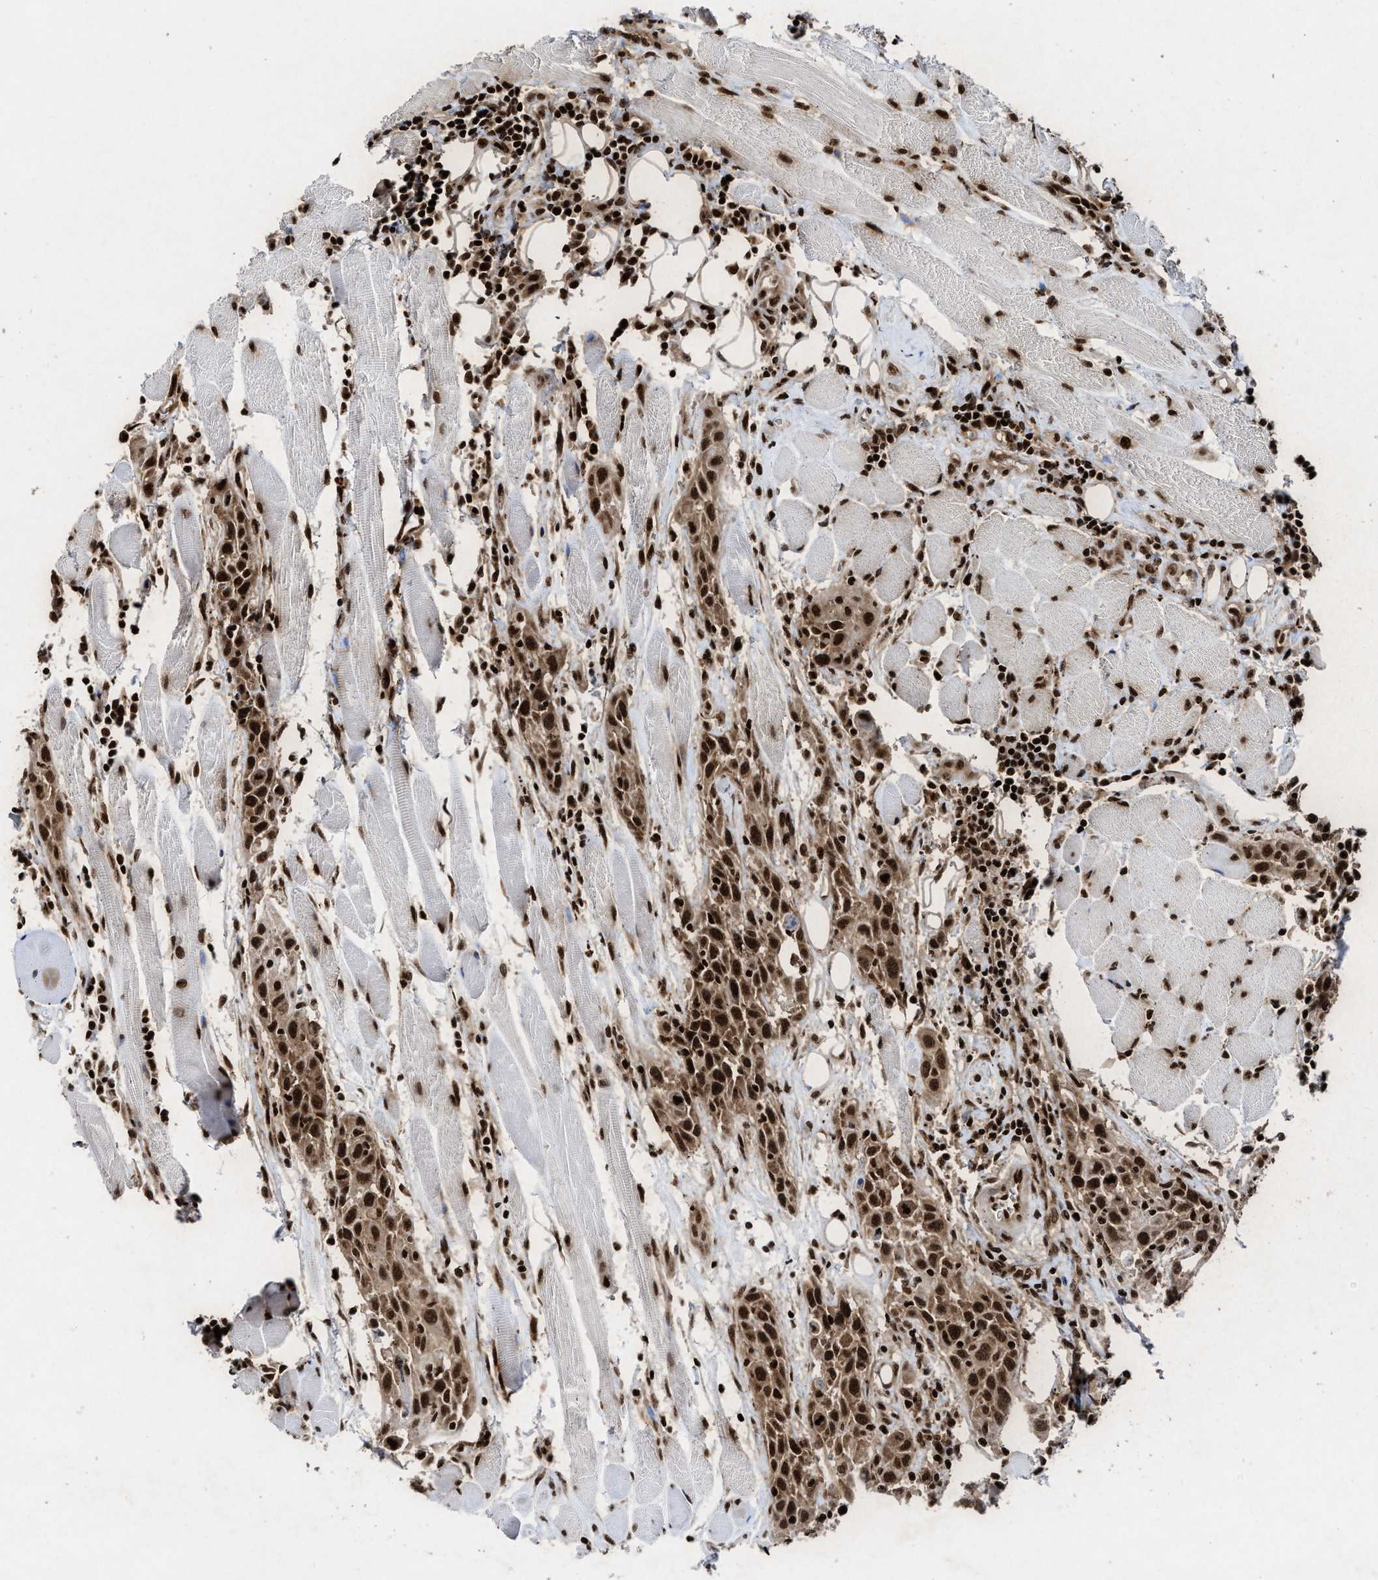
{"staining": {"intensity": "strong", "quantity": ">75%", "location": "cytoplasmic/membranous,nuclear"}, "tissue": "head and neck cancer", "cell_type": "Tumor cells", "image_type": "cancer", "snomed": [{"axis": "morphology", "description": "Squamous cell carcinoma, NOS"}, {"axis": "topography", "description": "Oral tissue"}, {"axis": "topography", "description": "Head-Neck"}], "caption": "Protein expression analysis of human head and neck cancer reveals strong cytoplasmic/membranous and nuclear staining in about >75% of tumor cells.", "gene": "ALYREF", "patient": {"sex": "female", "age": 50}}